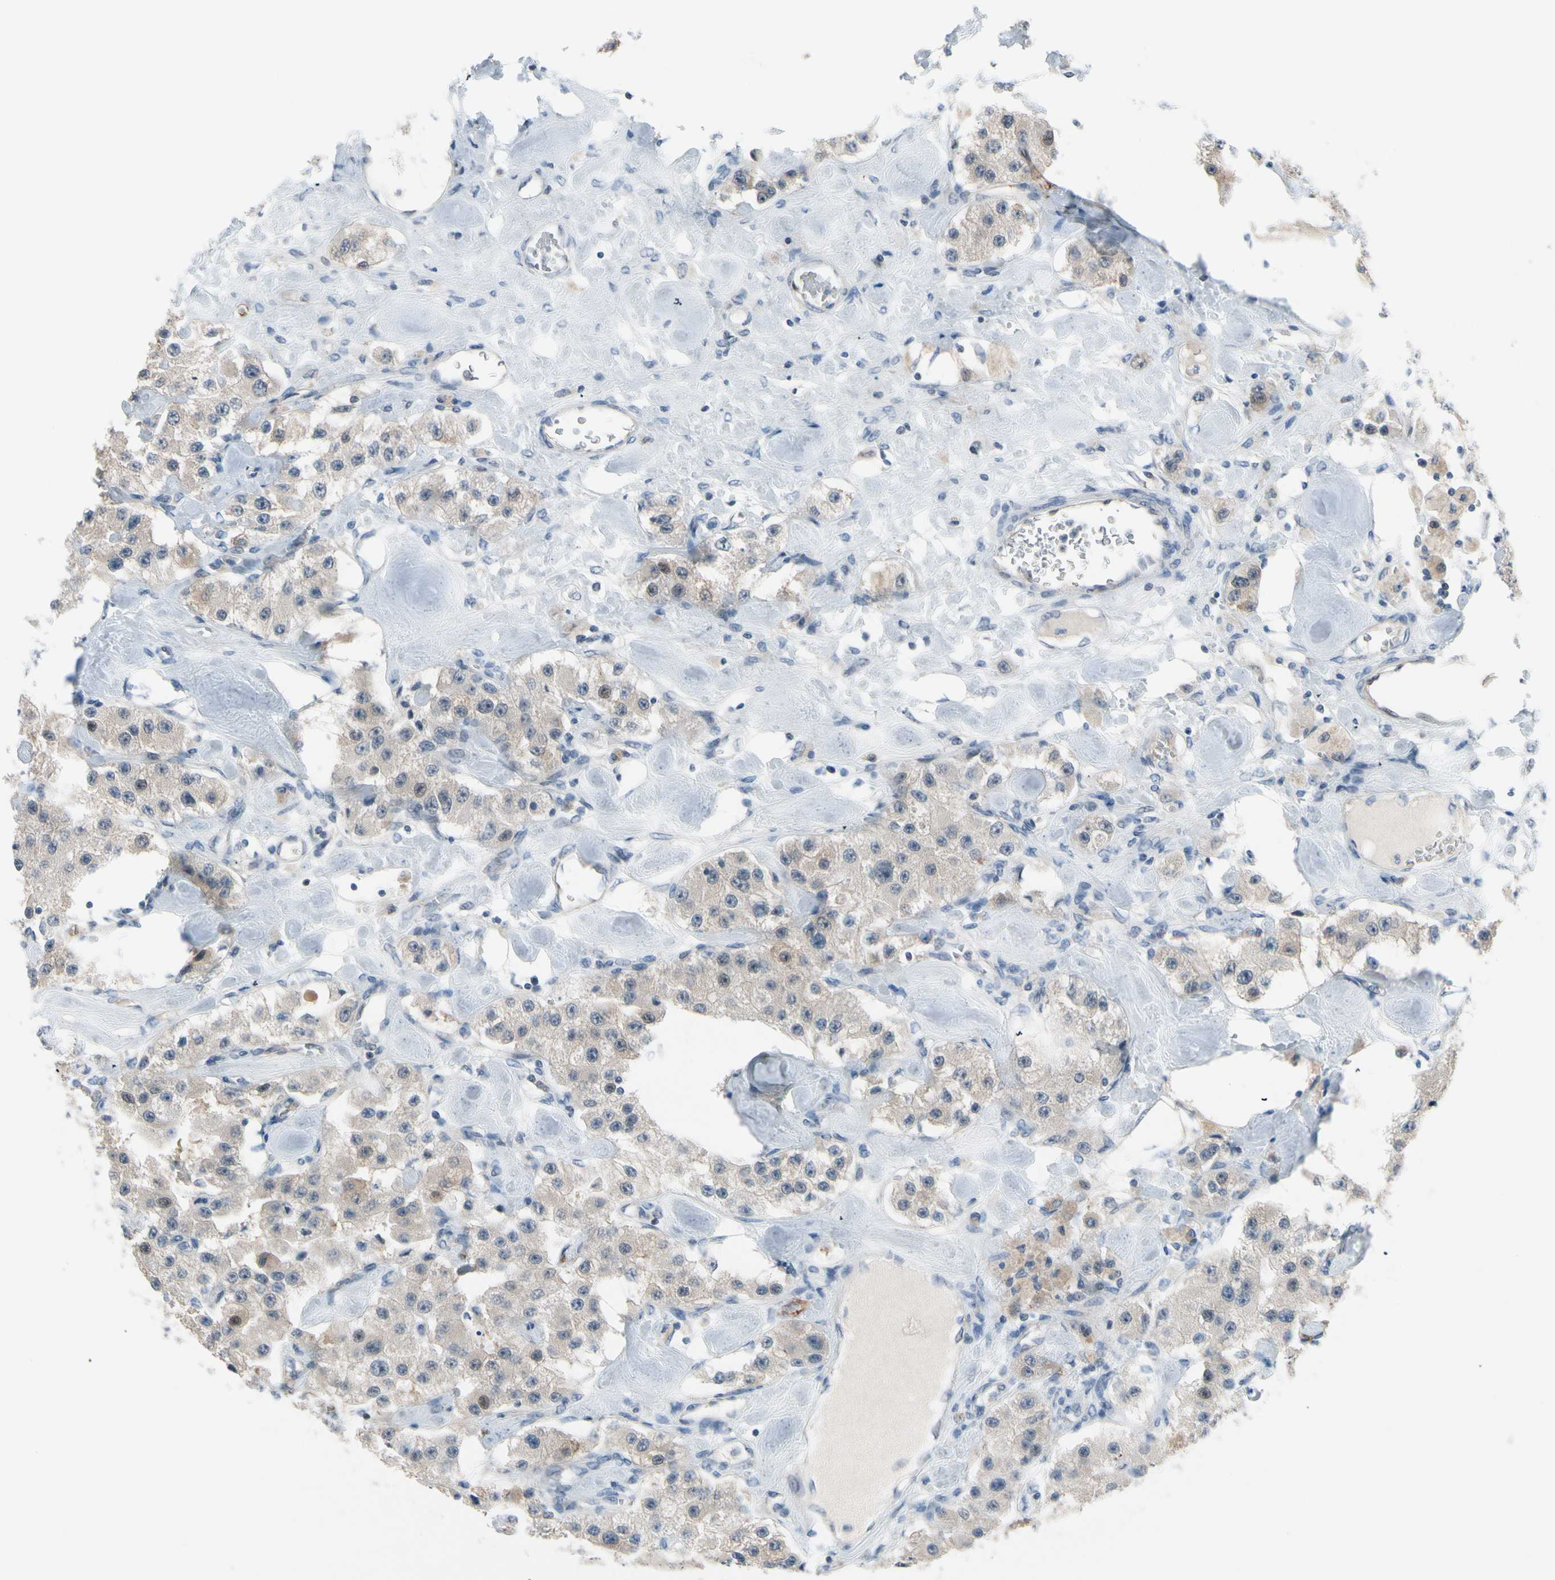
{"staining": {"intensity": "weak", "quantity": ">75%", "location": "cytoplasmic/membranous"}, "tissue": "carcinoid", "cell_type": "Tumor cells", "image_type": "cancer", "snomed": [{"axis": "morphology", "description": "Carcinoid, malignant, NOS"}, {"axis": "topography", "description": "Pancreas"}], "caption": "Carcinoid stained with a protein marker shows weak staining in tumor cells.", "gene": "CFAP36", "patient": {"sex": "male", "age": 41}}